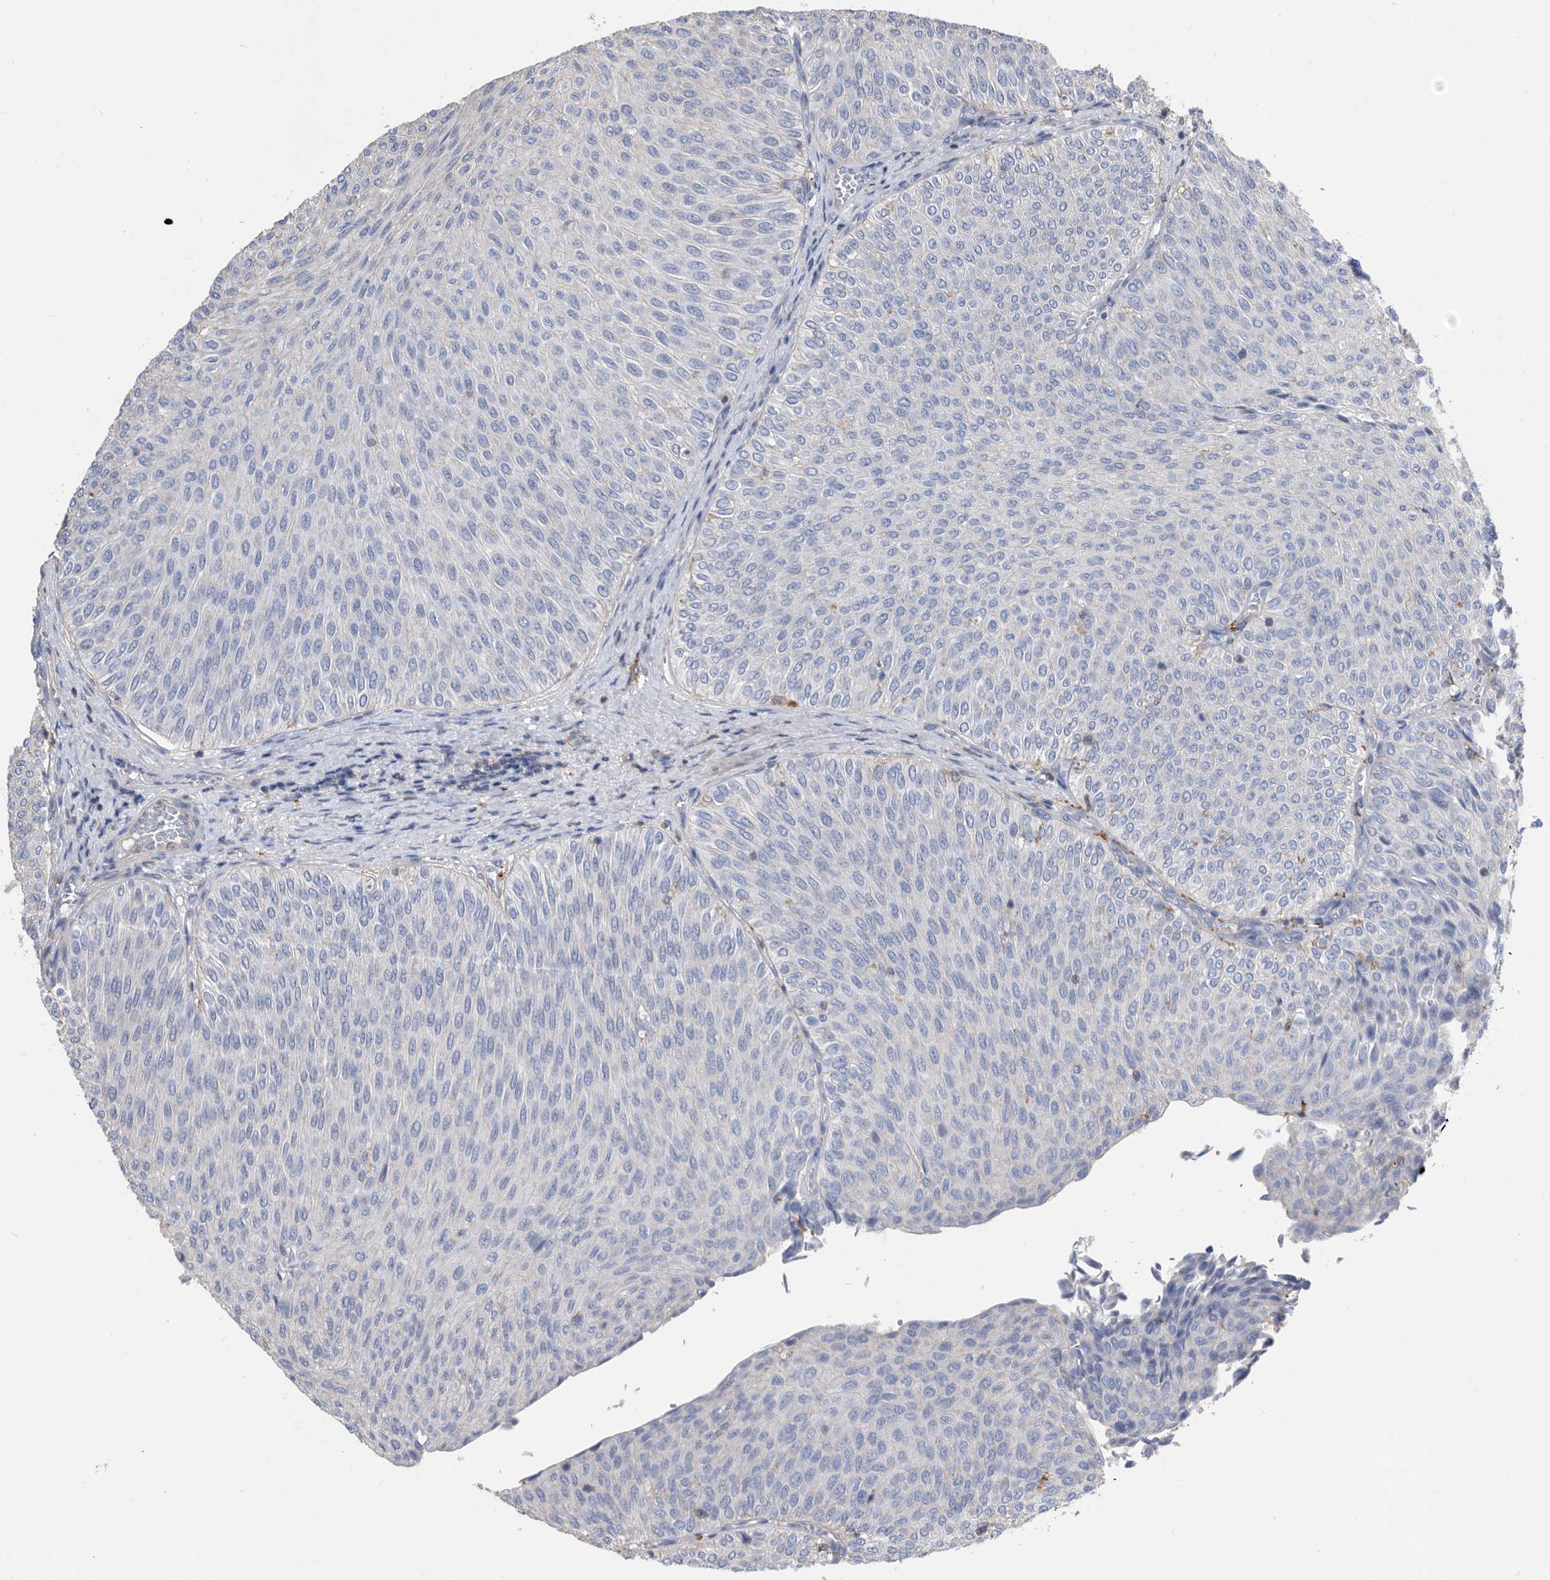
{"staining": {"intensity": "negative", "quantity": "none", "location": "none"}, "tissue": "urothelial cancer", "cell_type": "Tumor cells", "image_type": "cancer", "snomed": [{"axis": "morphology", "description": "Urothelial carcinoma, Low grade"}, {"axis": "topography", "description": "Urinary bladder"}], "caption": "Human urothelial carcinoma (low-grade) stained for a protein using IHC demonstrates no positivity in tumor cells.", "gene": "MS4A4A", "patient": {"sex": "male", "age": 78}}